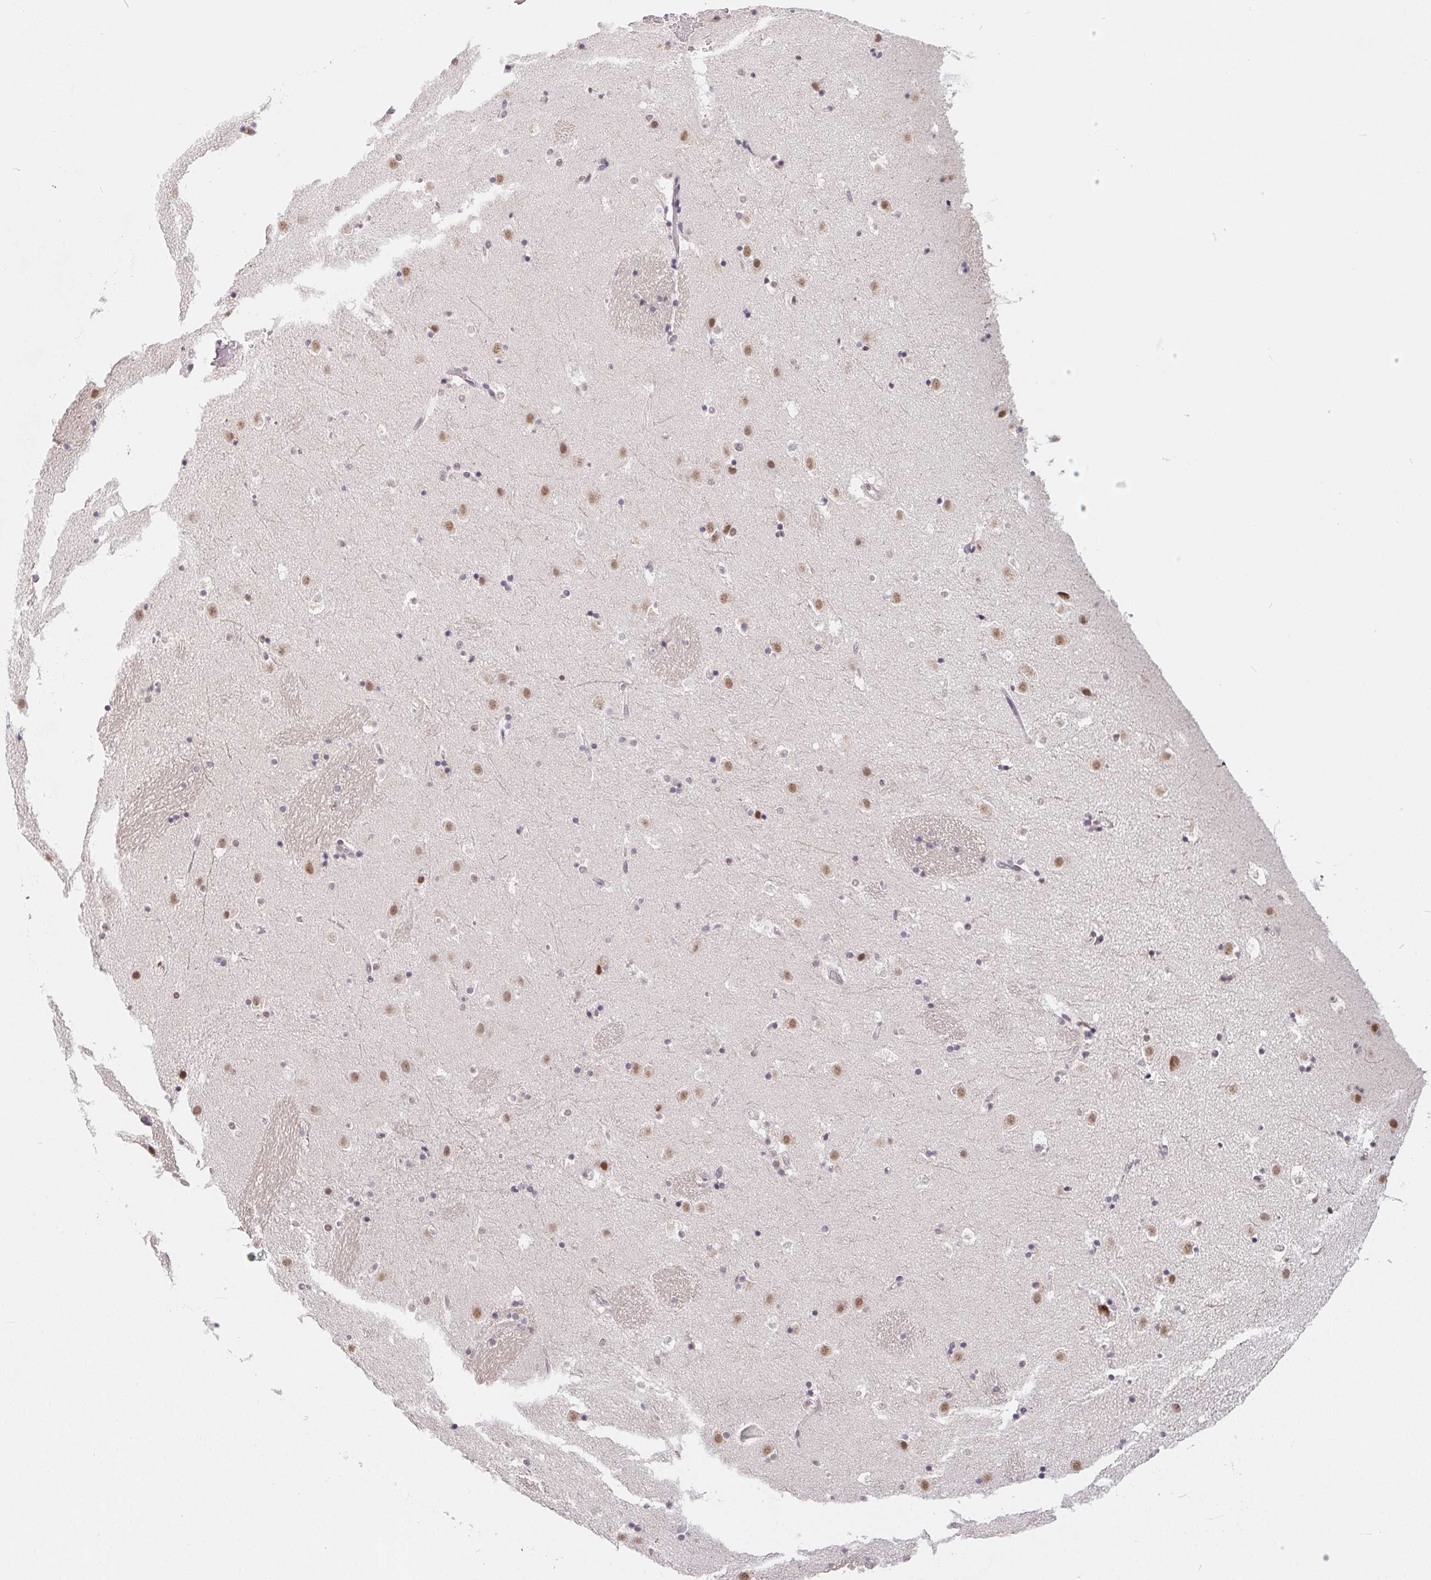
{"staining": {"intensity": "weak", "quantity": "<25%", "location": "nuclear"}, "tissue": "caudate", "cell_type": "Glial cells", "image_type": "normal", "snomed": [{"axis": "morphology", "description": "Normal tissue, NOS"}, {"axis": "topography", "description": "Lateral ventricle wall"}], "caption": "This micrograph is of unremarkable caudate stained with immunohistochemistry (IHC) to label a protein in brown with the nuclei are counter-stained blue. There is no expression in glial cells. The staining is performed using DAB (3,3'-diaminobenzidine) brown chromogen with nuclei counter-stained in using hematoxylin.", "gene": "TCERG1", "patient": {"sex": "male", "age": 37}}